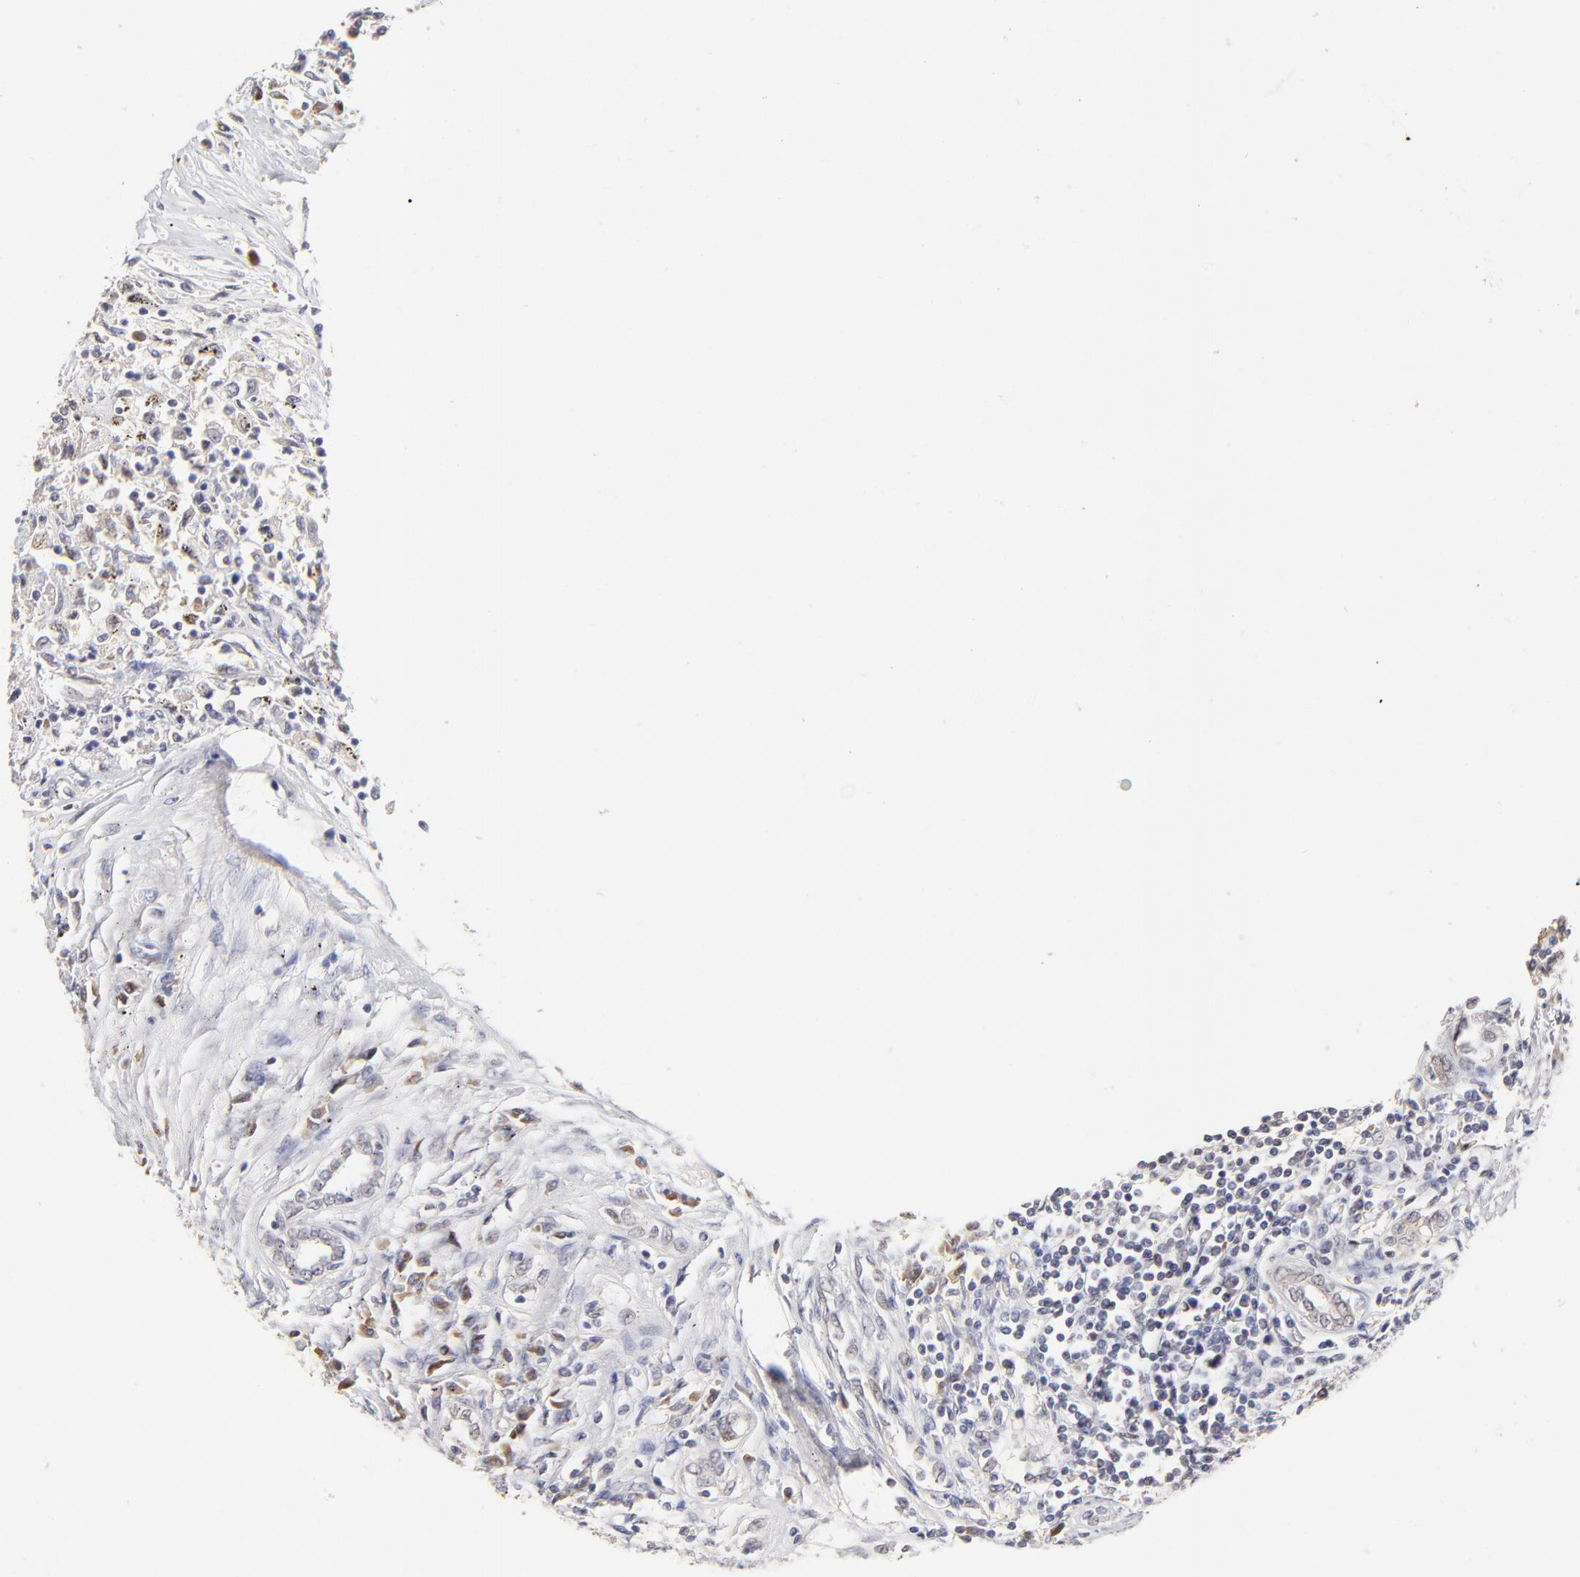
{"staining": {"intensity": "weak", "quantity": "<25%", "location": "cytoplasmic/membranous,nuclear"}, "tissue": "renal cancer", "cell_type": "Tumor cells", "image_type": "cancer", "snomed": [{"axis": "morphology", "description": "Normal tissue, NOS"}, {"axis": "morphology", "description": "Adenocarcinoma, NOS"}, {"axis": "topography", "description": "Kidney"}], "caption": "This is an IHC photomicrograph of human adenocarcinoma (renal). There is no expression in tumor cells.", "gene": "ZNF10", "patient": {"sex": "male", "age": 71}}